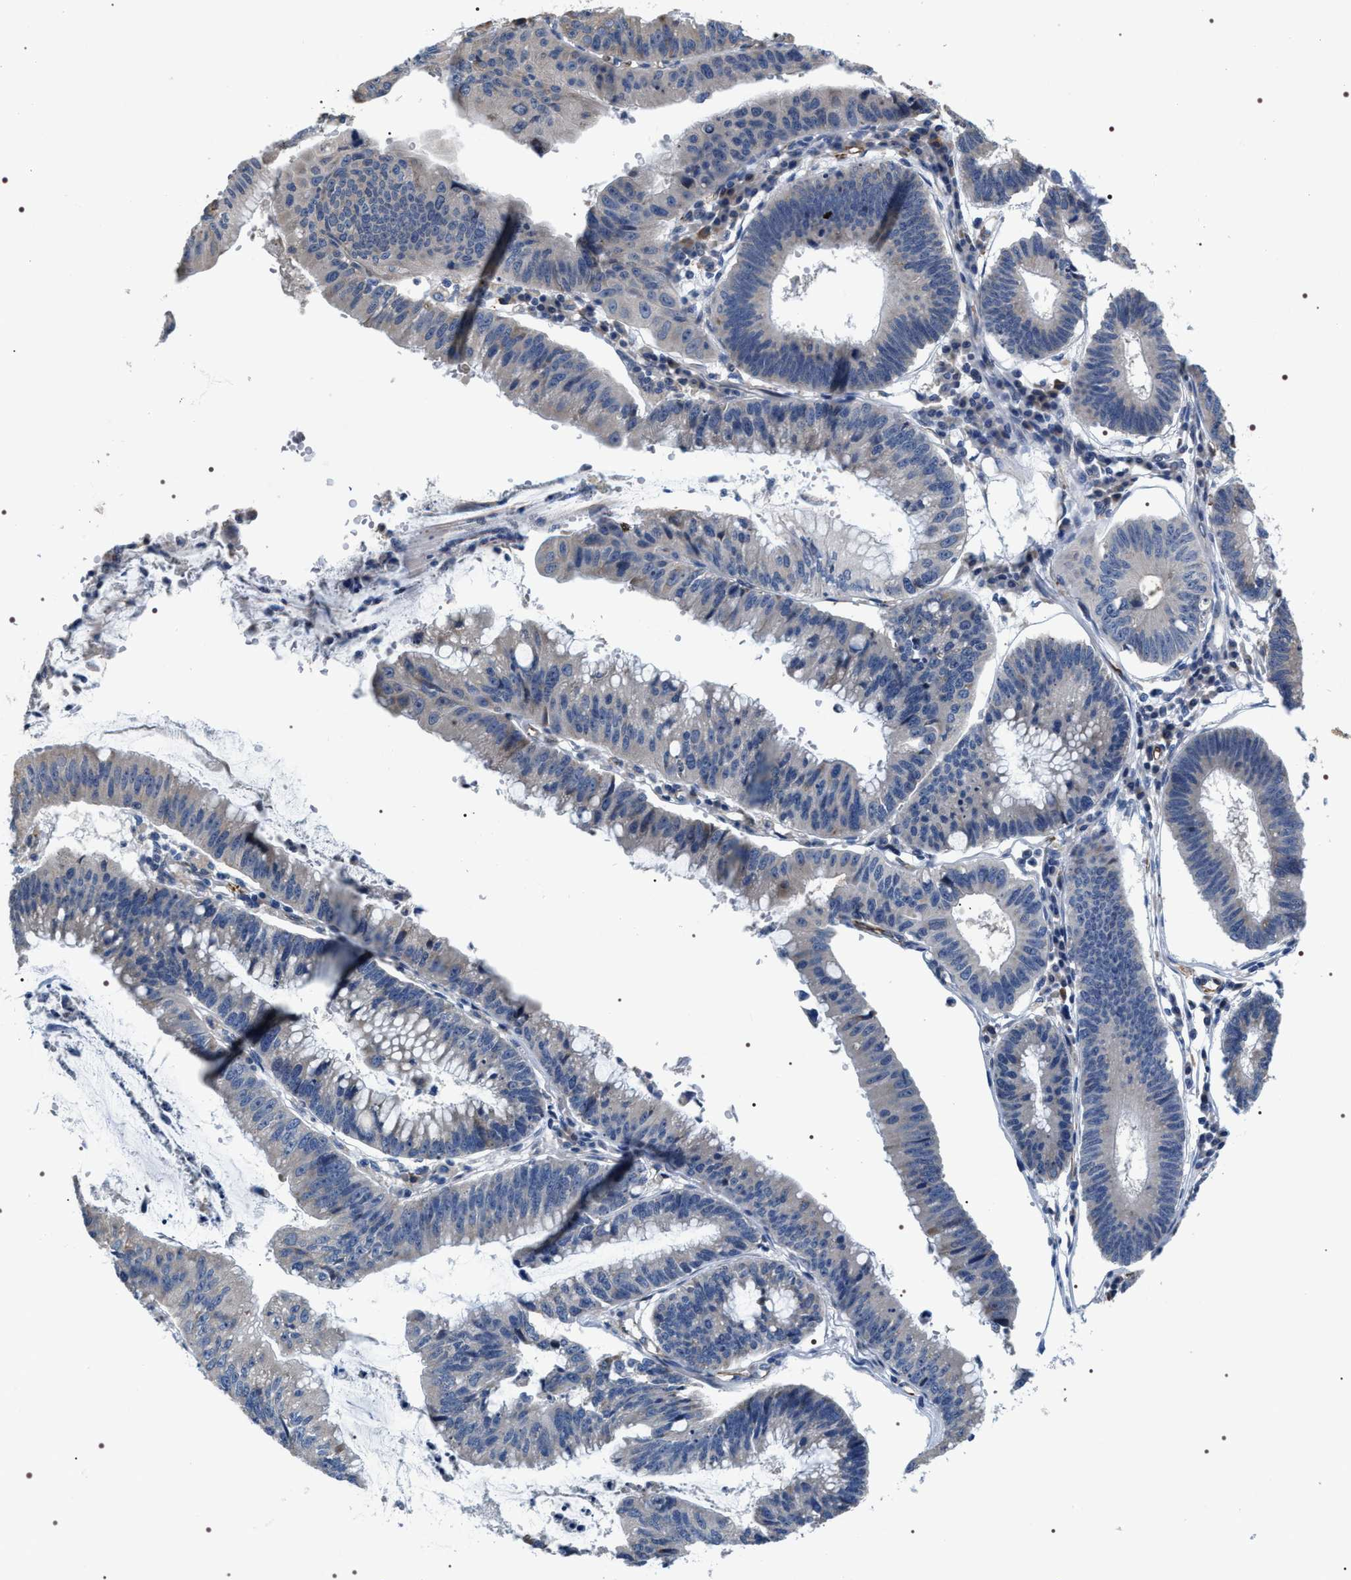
{"staining": {"intensity": "negative", "quantity": "none", "location": "none"}, "tissue": "stomach cancer", "cell_type": "Tumor cells", "image_type": "cancer", "snomed": [{"axis": "morphology", "description": "Adenocarcinoma, NOS"}, {"axis": "topography", "description": "Stomach"}], "caption": "IHC micrograph of neoplastic tissue: human stomach cancer (adenocarcinoma) stained with DAB (3,3'-diaminobenzidine) demonstrates no significant protein positivity in tumor cells. The staining was performed using DAB (3,3'-diaminobenzidine) to visualize the protein expression in brown, while the nuclei were stained in blue with hematoxylin (Magnification: 20x).", "gene": "PKD1L1", "patient": {"sex": "male", "age": 59}}